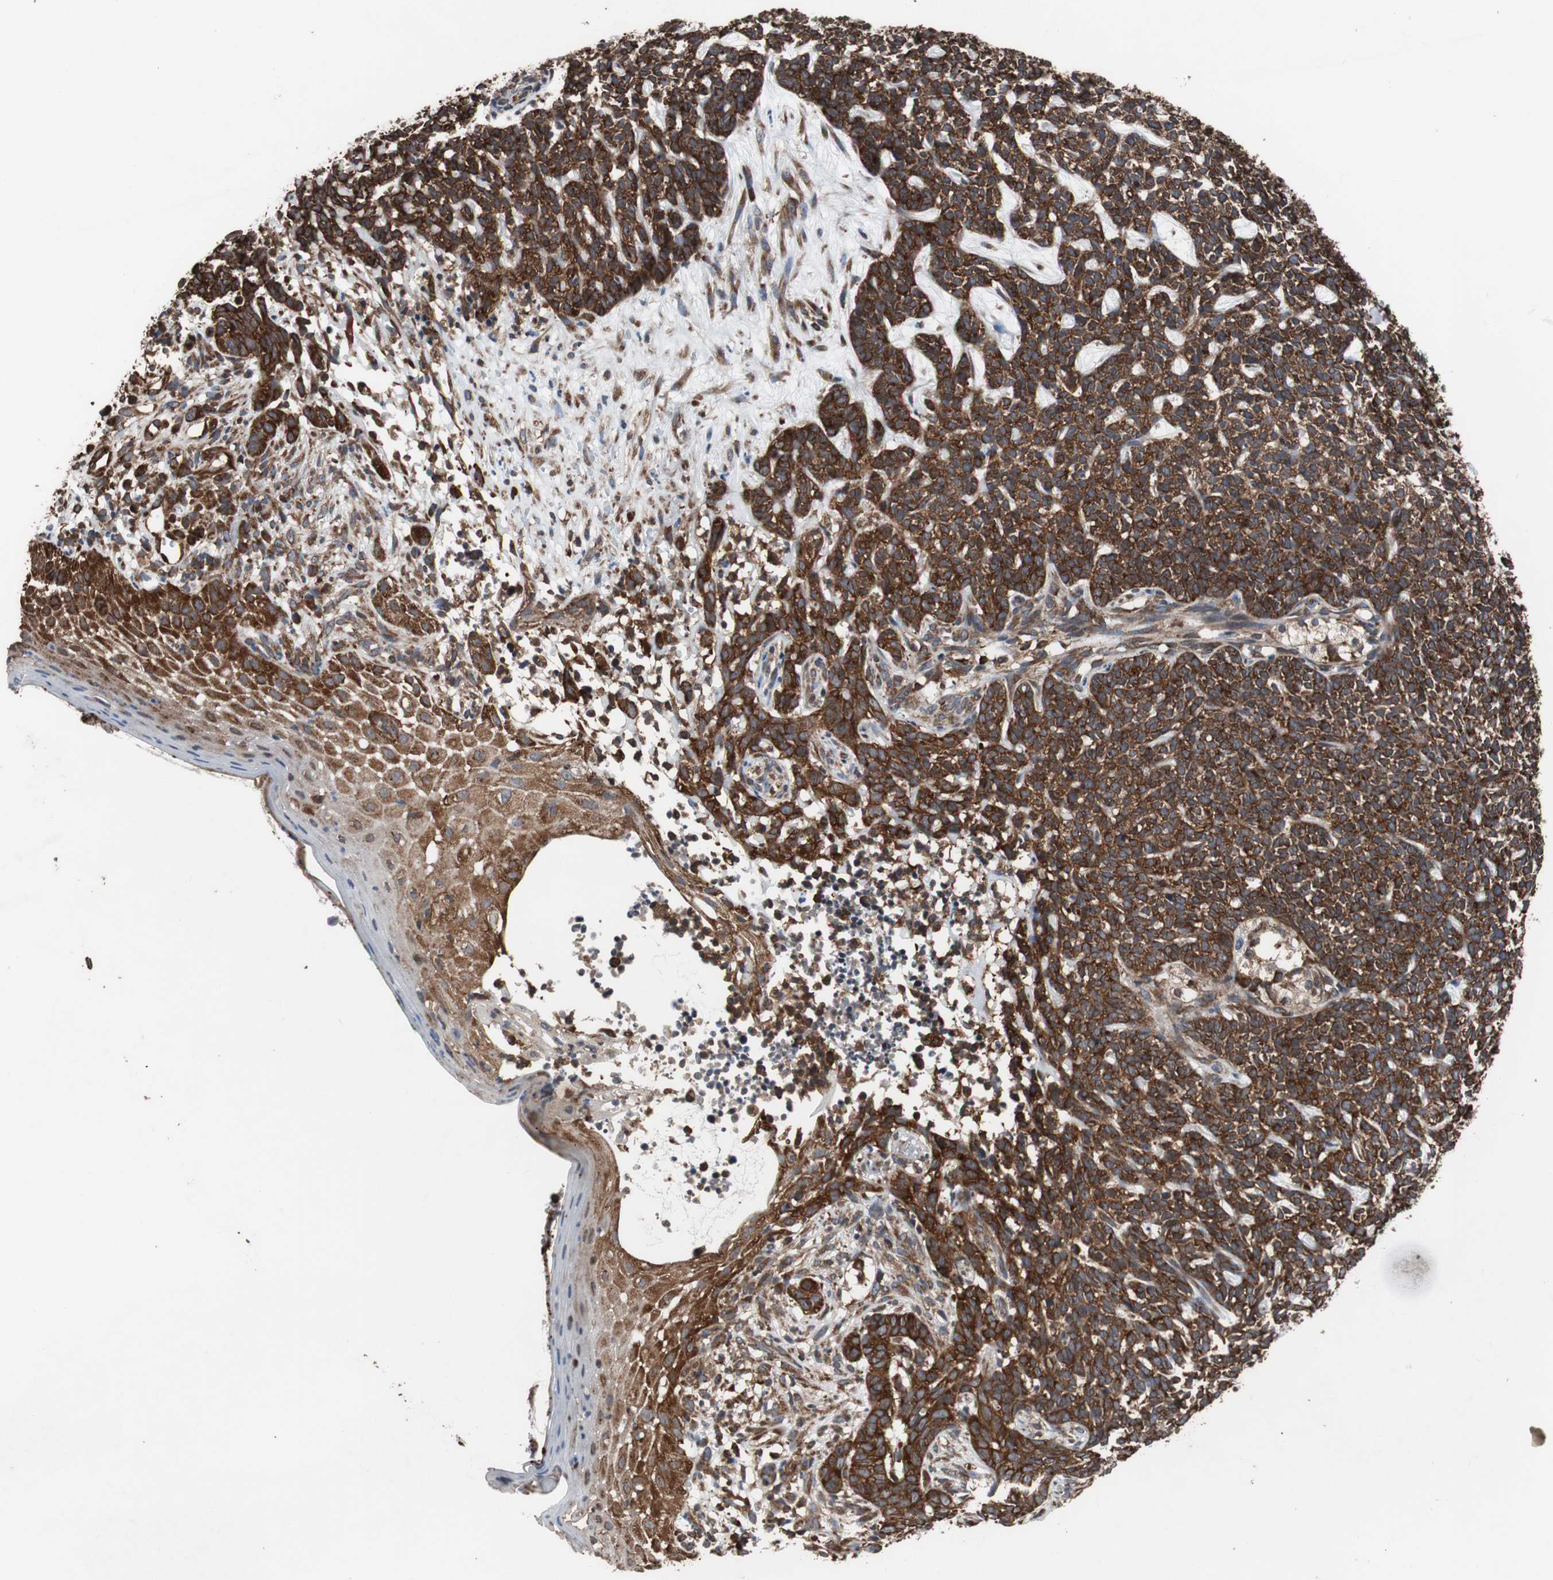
{"staining": {"intensity": "strong", "quantity": ">75%", "location": "cytoplasmic/membranous"}, "tissue": "skin cancer", "cell_type": "Tumor cells", "image_type": "cancer", "snomed": [{"axis": "morphology", "description": "Basal cell carcinoma"}, {"axis": "topography", "description": "Skin"}], "caption": "Approximately >75% of tumor cells in human skin cancer (basal cell carcinoma) display strong cytoplasmic/membranous protein expression as visualized by brown immunohistochemical staining.", "gene": "USP10", "patient": {"sex": "female", "age": 84}}